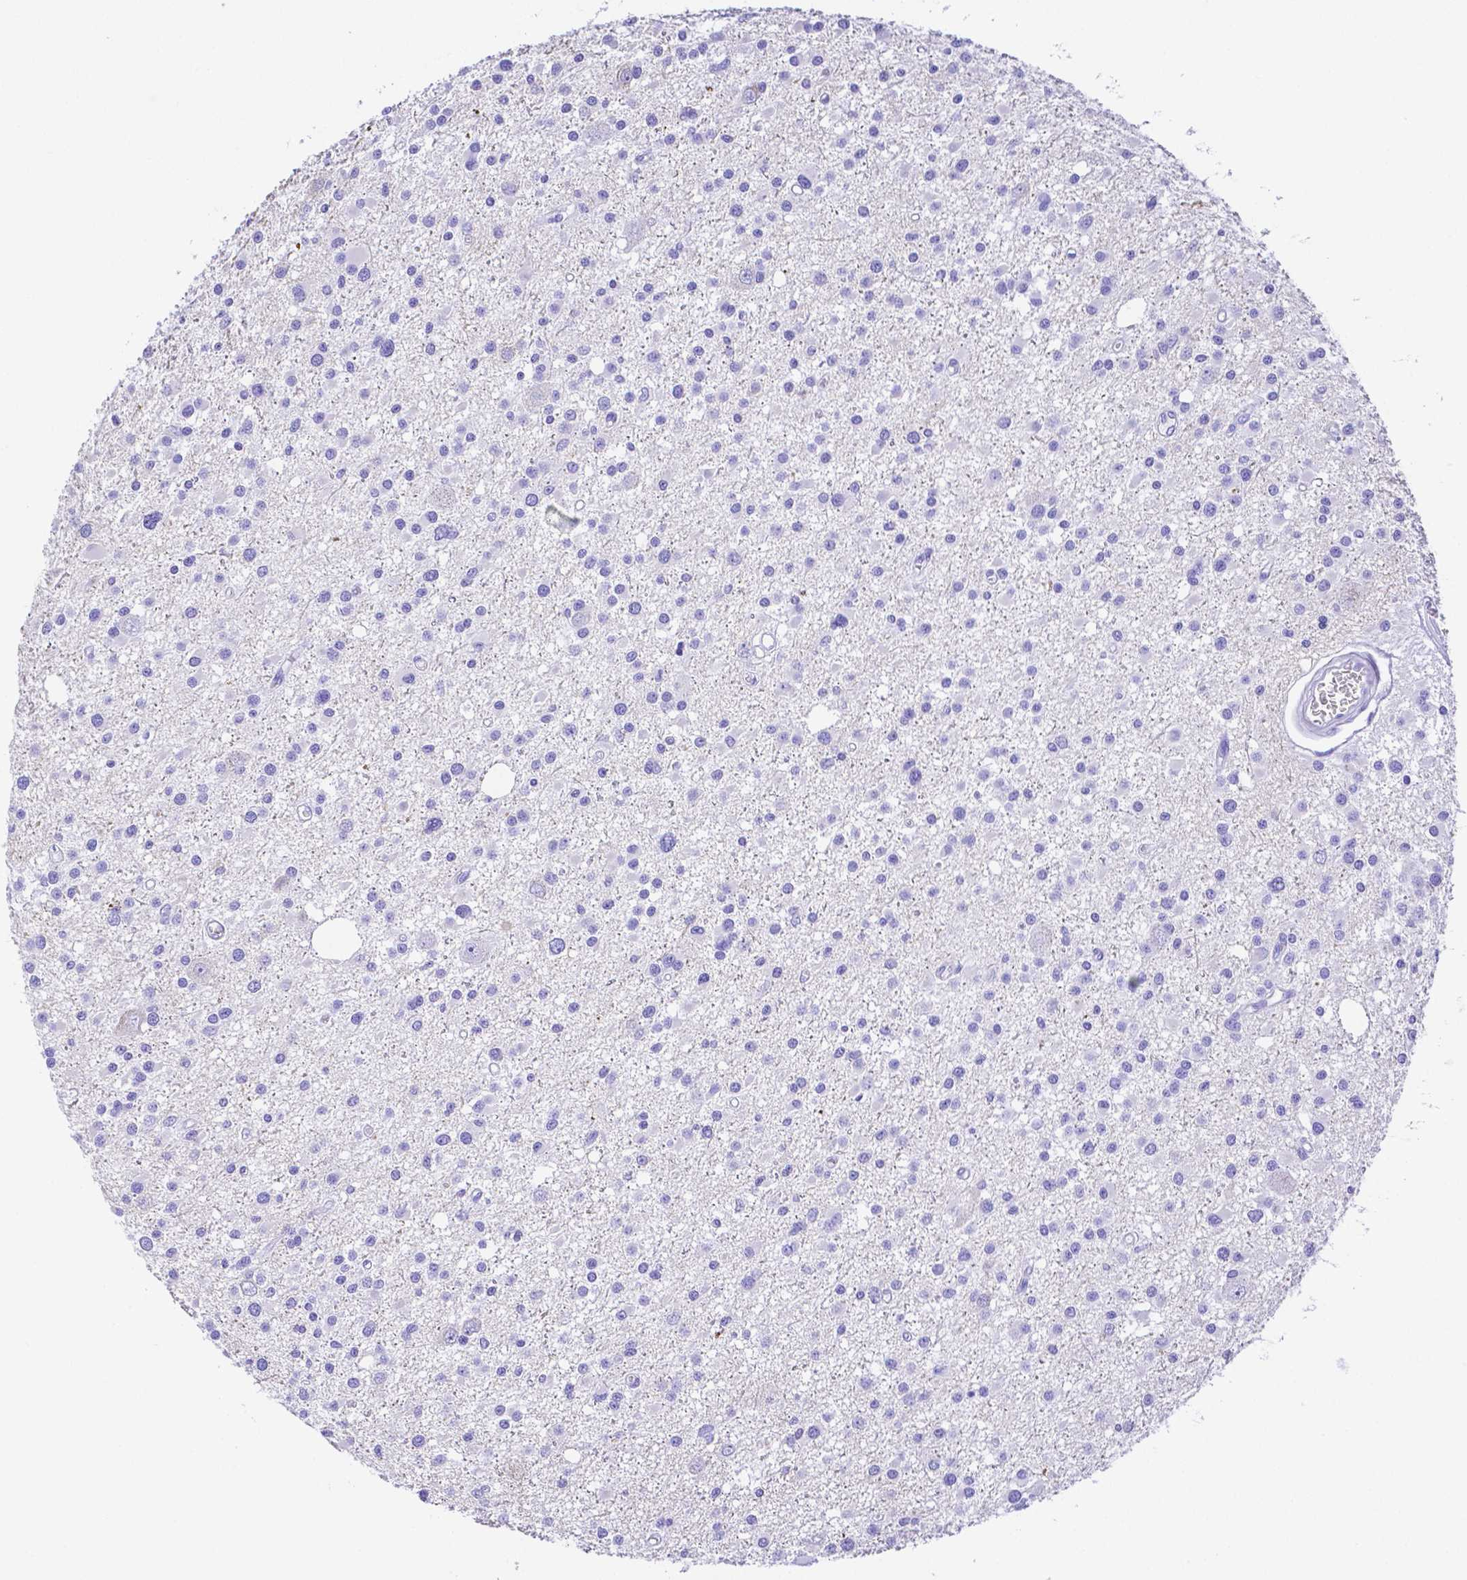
{"staining": {"intensity": "negative", "quantity": "none", "location": "none"}, "tissue": "glioma", "cell_type": "Tumor cells", "image_type": "cancer", "snomed": [{"axis": "morphology", "description": "Glioma, malignant, High grade"}, {"axis": "topography", "description": "Brain"}], "caption": "Immunohistochemistry of human malignant high-grade glioma exhibits no expression in tumor cells.", "gene": "SMR3A", "patient": {"sex": "male", "age": 54}}